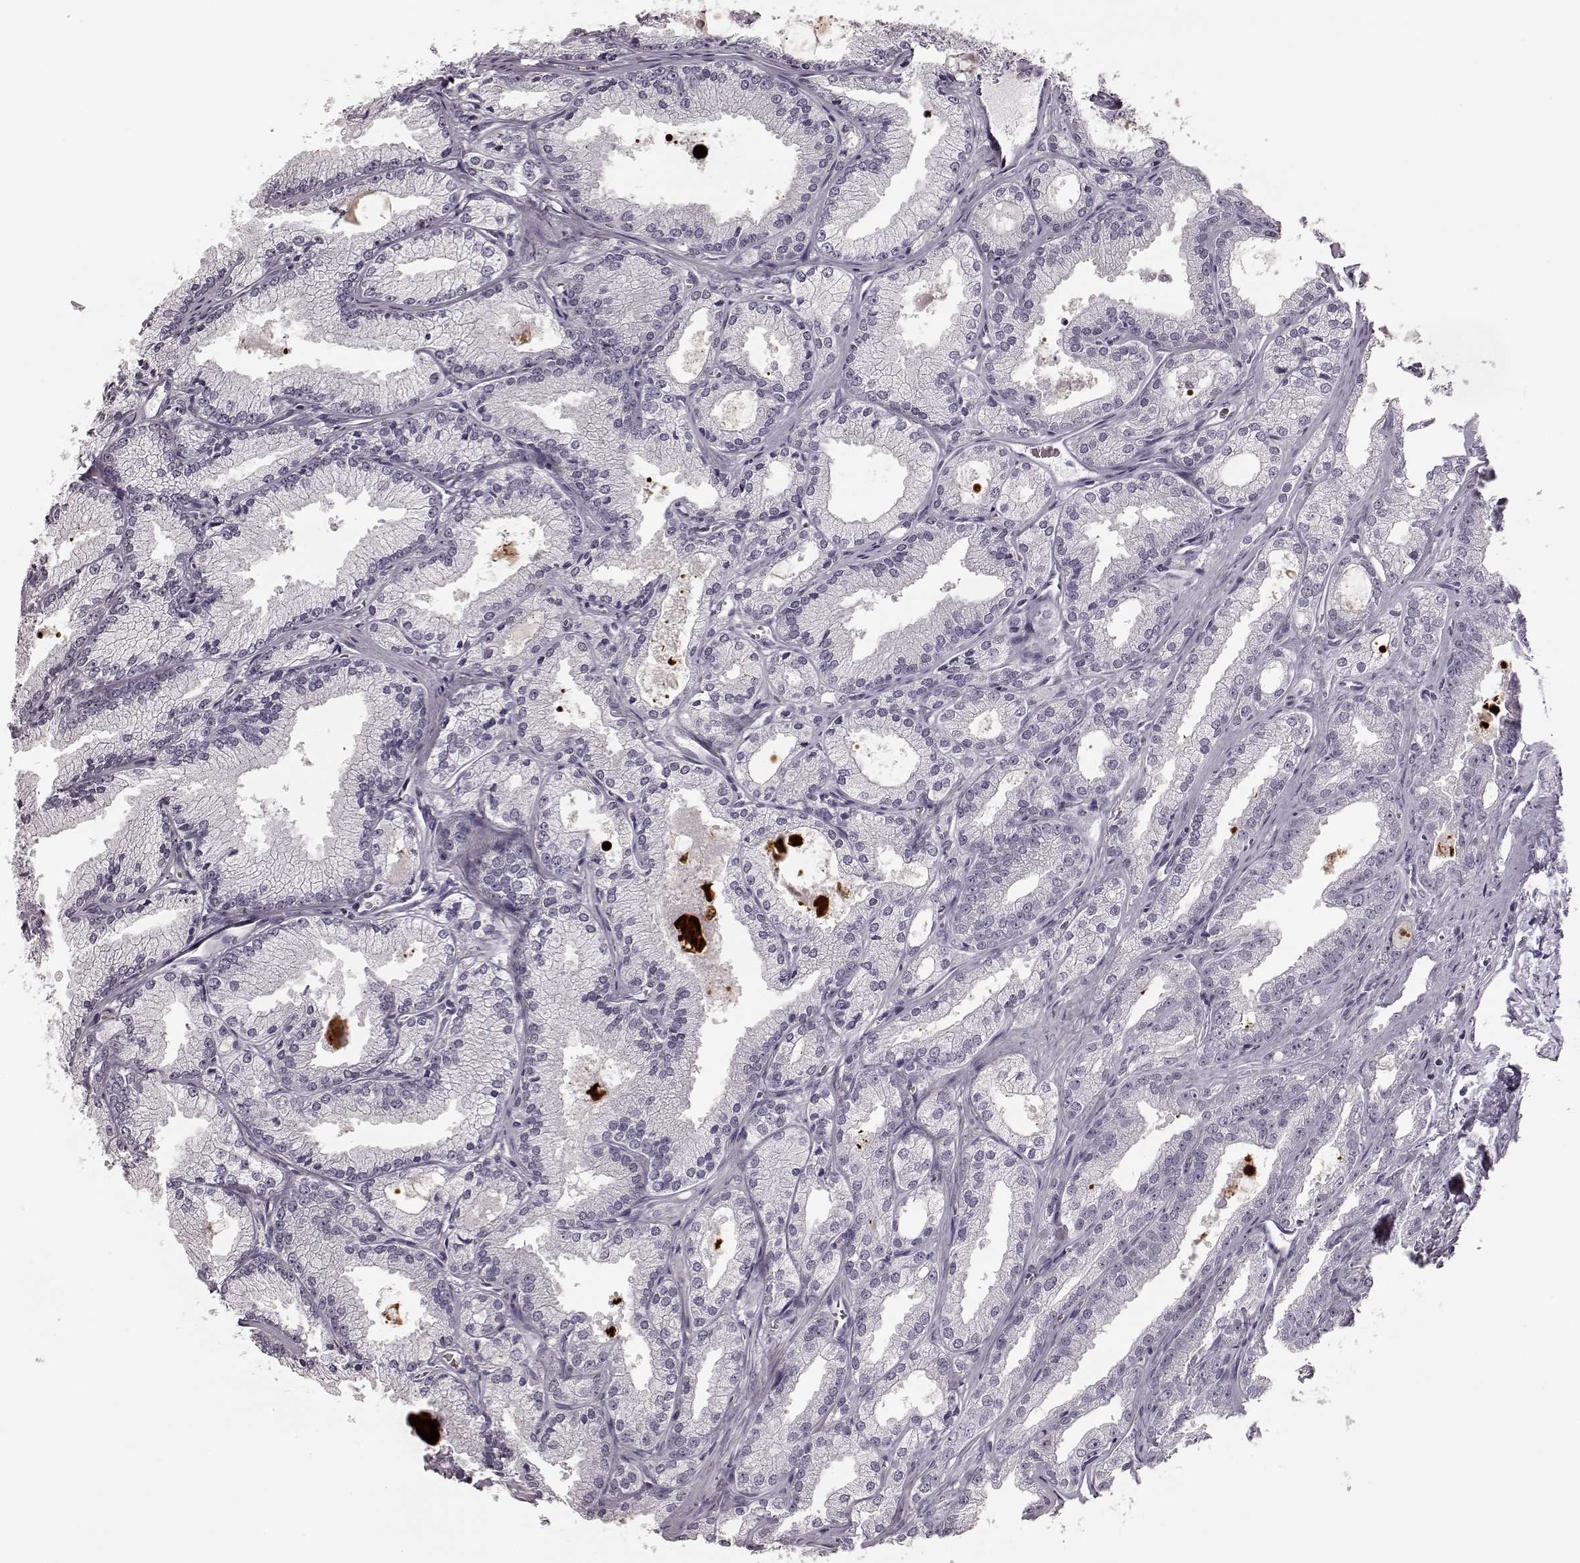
{"staining": {"intensity": "negative", "quantity": "none", "location": "none"}, "tissue": "prostate cancer", "cell_type": "Tumor cells", "image_type": "cancer", "snomed": [{"axis": "morphology", "description": "Adenocarcinoma, NOS"}, {"axis": "morphology", "description": "Adenocarcinoma, High grade"}, {"axis": "topography", "description": "Prostate"}], "caption": "Human prostate adenocarcinoma stained for a protein using immunohistochemistry (IHC) exhibits no expression in tumor cells.", "gene": "ZNF433", "patient": {"sex": "male", "age": 70}}